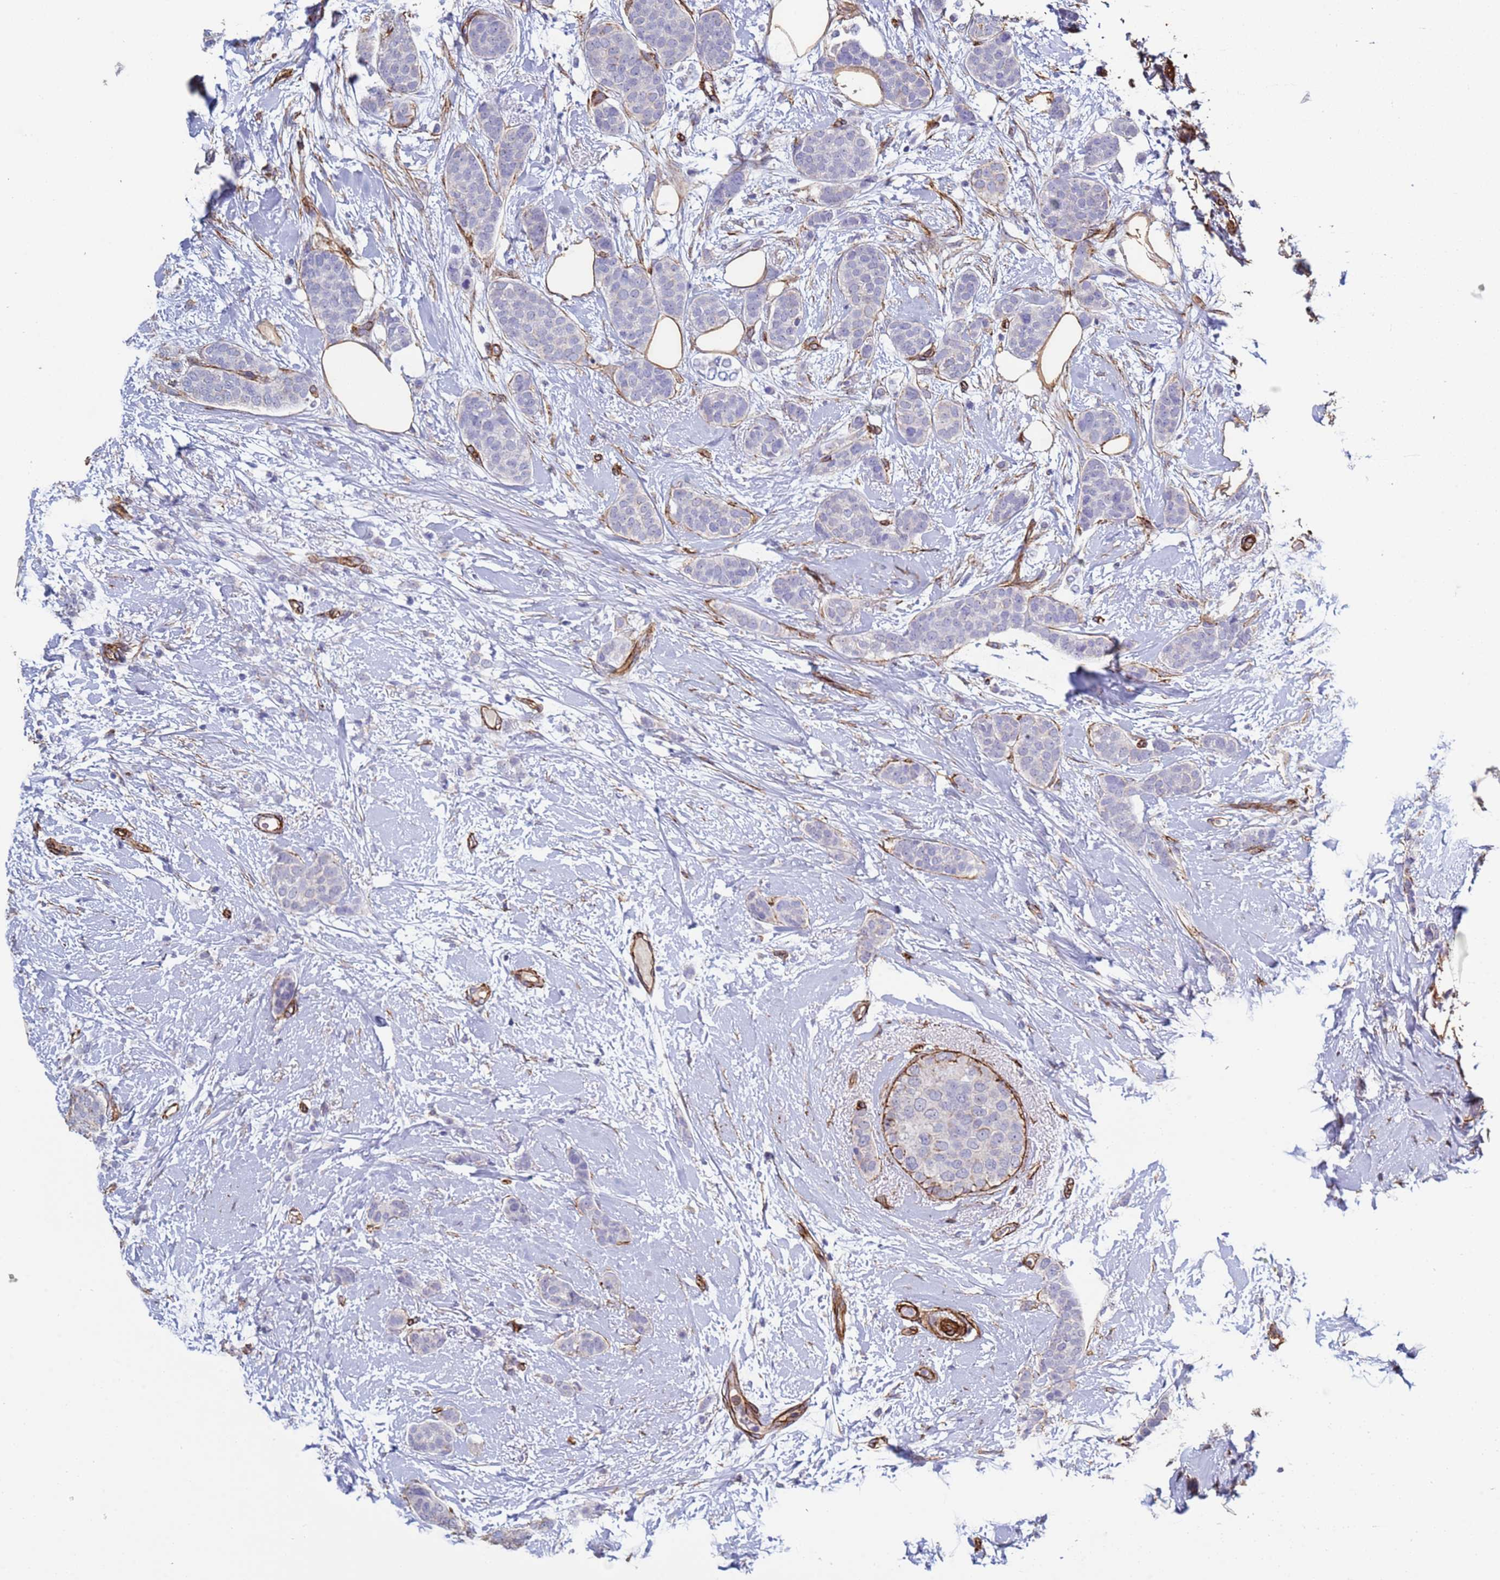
{"staining": {"intensity": "negative", "quantity": "none", "location": "none"}, "tissue": "breast cancer", "cell_type": "Tumor cells", "image_type": "cancer", "snomed": [{"axis": "morphology", "description": "Duct carcinoma"}, {"axis": "topography", "description": "Breast"}], "caption": "Tumor cells are negative for protein expression in human breast intraductal carcinoma.", "gene": "GASK1A", "patient": {"sex": "female", "age": 72}}